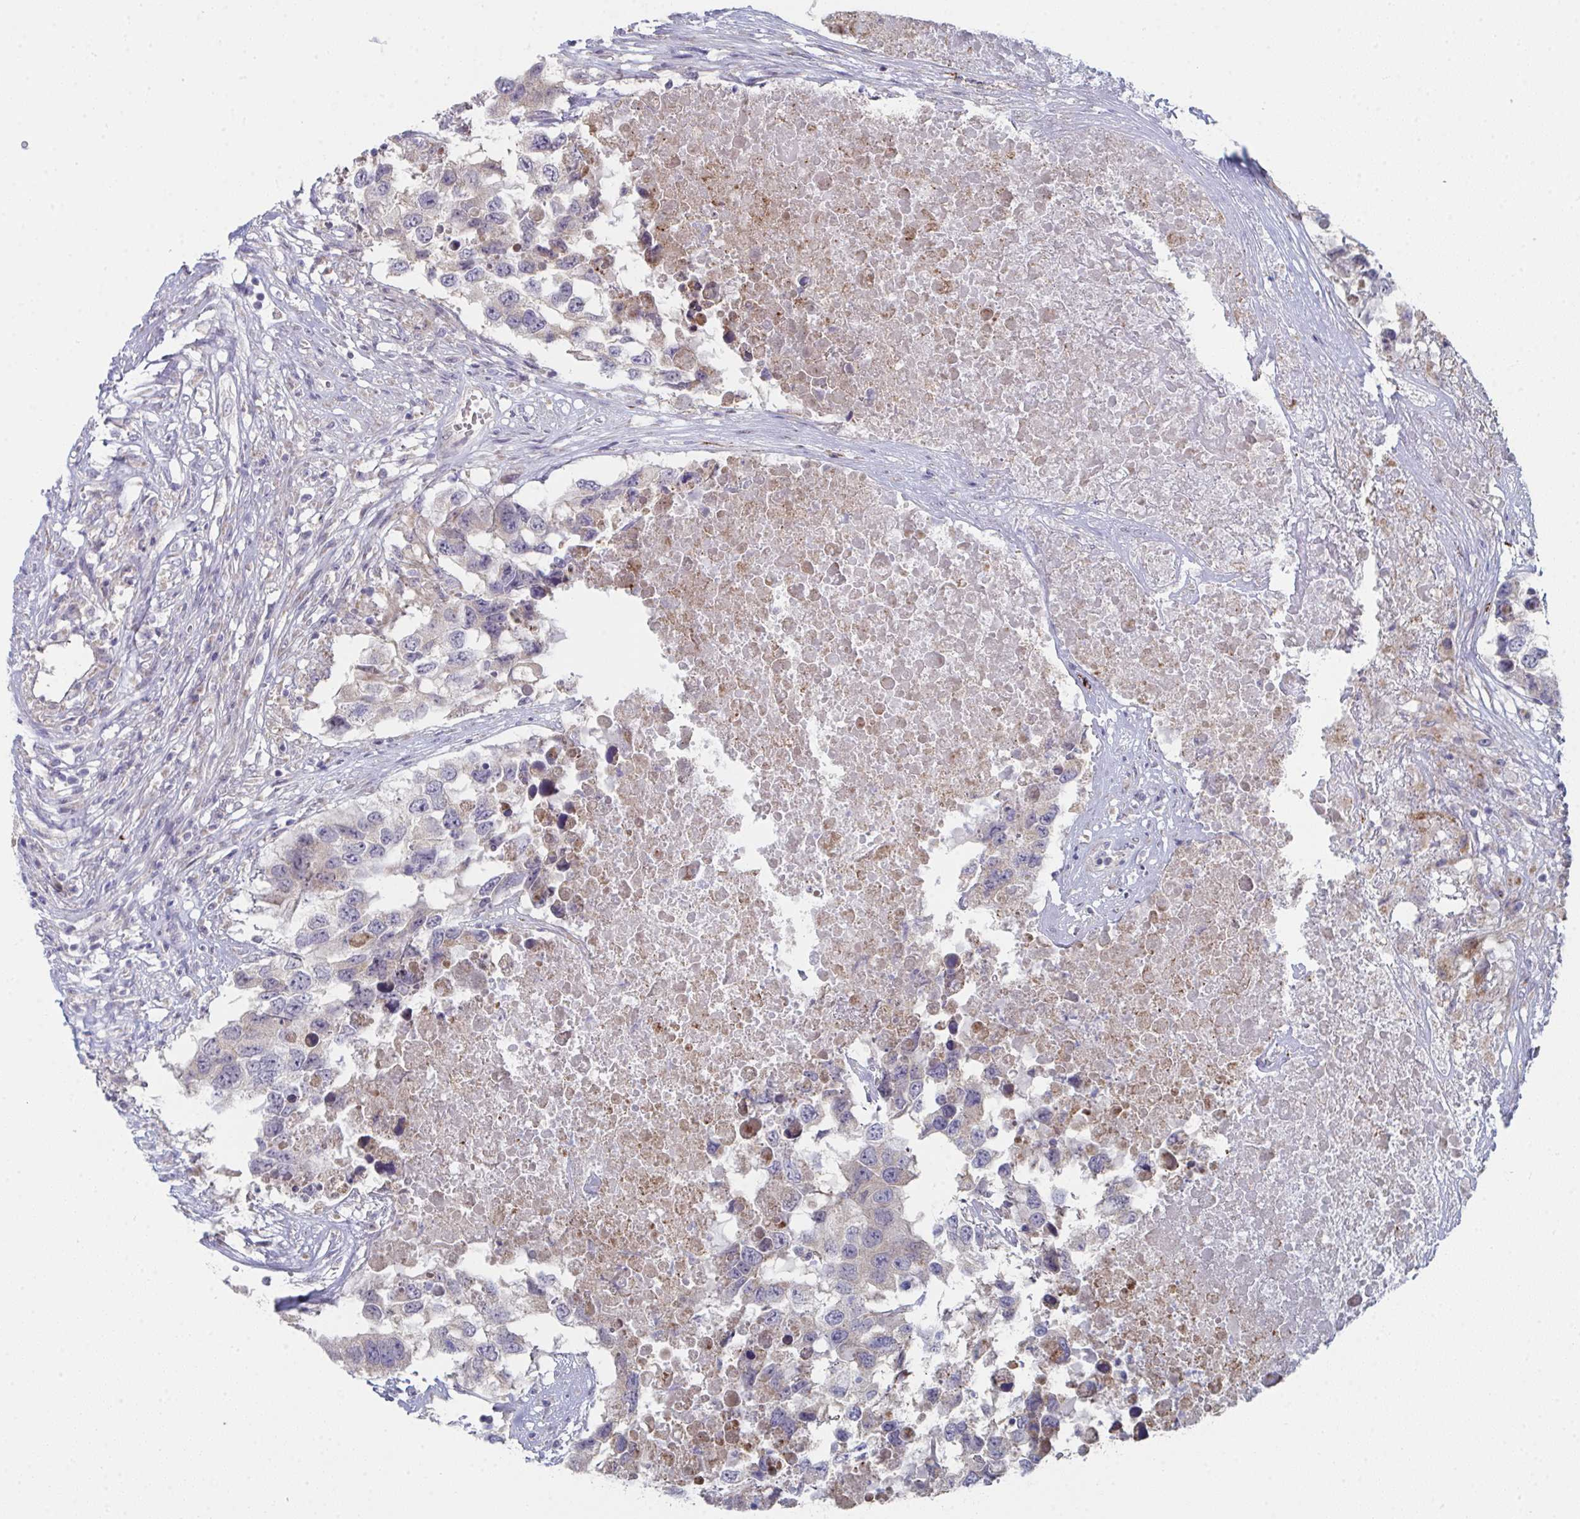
{"staining": {"intensity": "weak", "quantity": "25%-75%", "location": "cytoplasmic/membranous"}, "tissue": "testis cancer", "cell_type": "Tumor cells", "image_type": "cancer", "snomed": [{"axis": "morphology", "description": "Carcinoma, Embryonal, NOS"}, {"axis": "topography", "description": "Testis"}], "caption": "The immunohistochemical stain highlights weak cytoplasmic/membranous staining in tumor cells of testis embryonal carcinoma tissue.", "gene": "VWDE", "patient": {"sex": "male", "age": 83}}